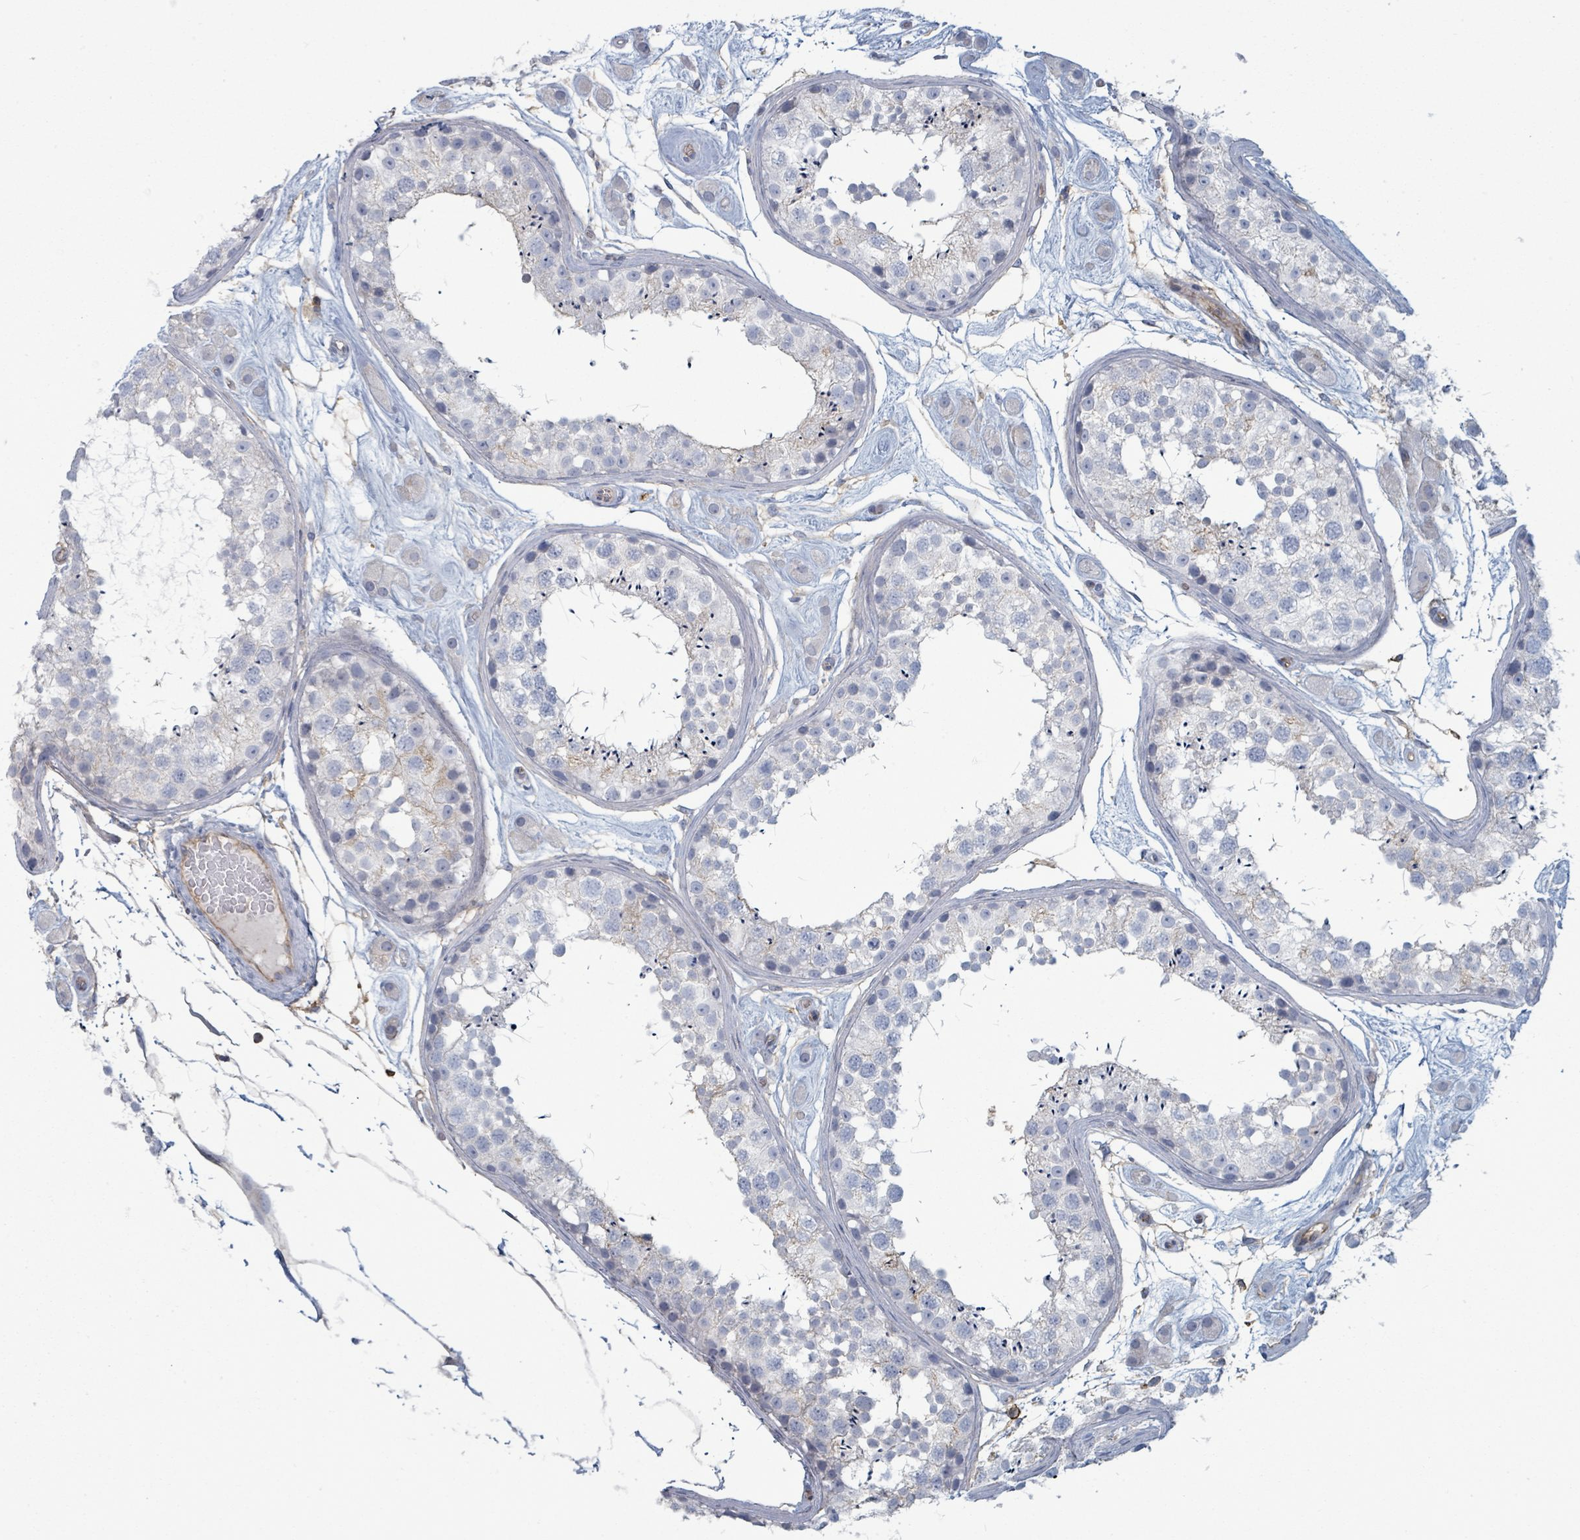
{"staining": {"intensity": "negative", "quantity": "none", "location": "none"}, "tissue": "testis", "cell_type": "Cells in seminiferous ducts", "image_type": "normal", "snomed": [{"axis": "morphology", "description": "Normal tissue, NOS"}, {"axis": "topography", "description": "Testis"}], "caption": "Immunohistochemistry (IHC) of benign testis demonstrates no expression in cells in seminiferous ducts. (DAB (3,3'-diaminobenzidine) immunohistochemistry (IHC), high magnification).", "gene": "TNFRSF14", "patient": {"sex": "male", "age": 25}}